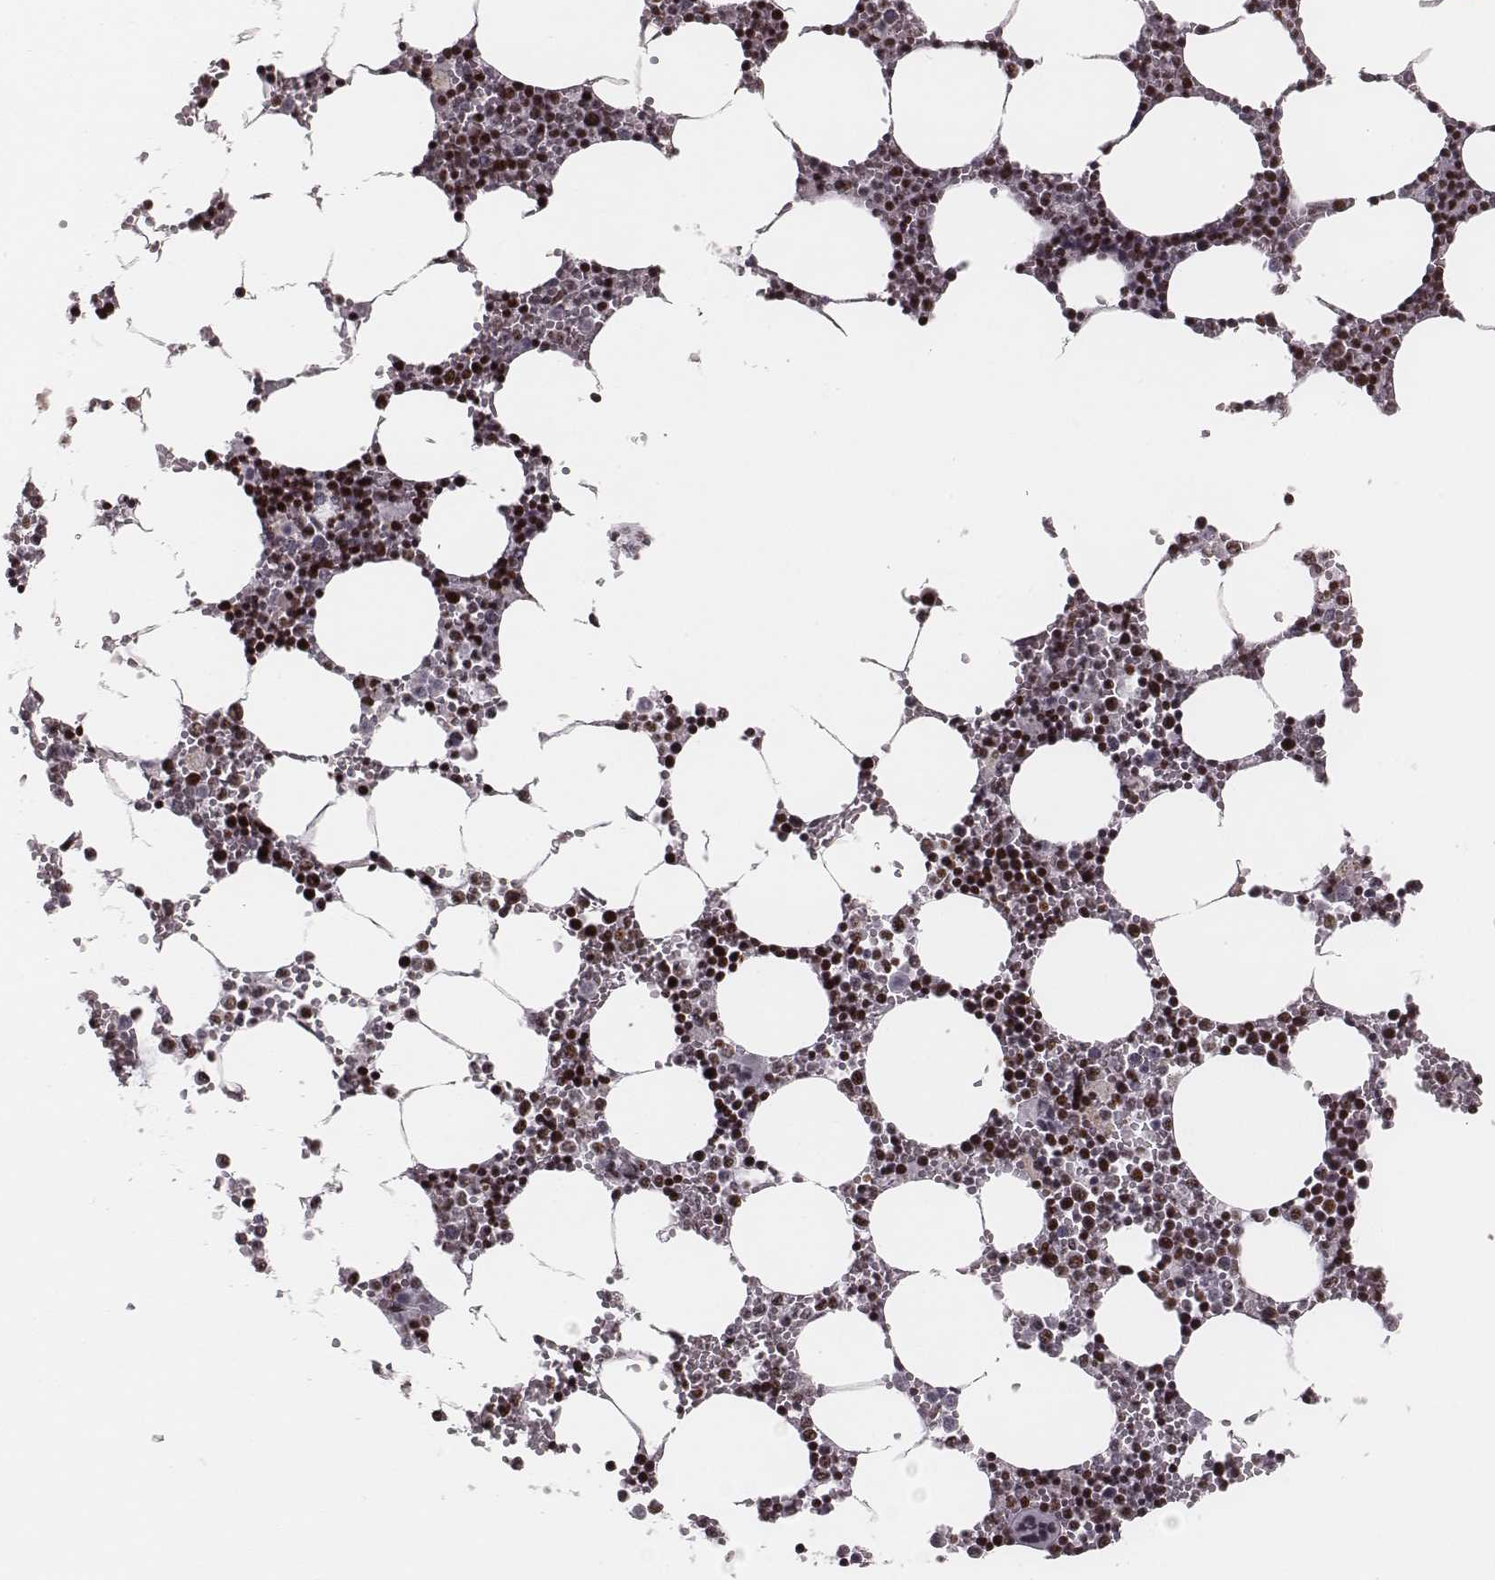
{"staining": {"intensity": "strong", "quantity": ">75%", "location": "nuclear"}, "tissue": "bone marrow", "cell_type": "Hematopoietic cells", "image_type": "normal", "snomed": [{"axis": "morphology", "description": "Normal tissue, NOS"}, {"axis": "topography", "description": "Bone marrow"}], "caption": "Protein analysis of unremarkable bone marrow displays strong nuclear staining in about >75% of hematopoietic cells. (DAB (3,3'-diaminobenzidine) IHC with brightfield microscopy, high magnification).", "gene": "LUC7L", "patient": {"sex": "male", "age": 54}}